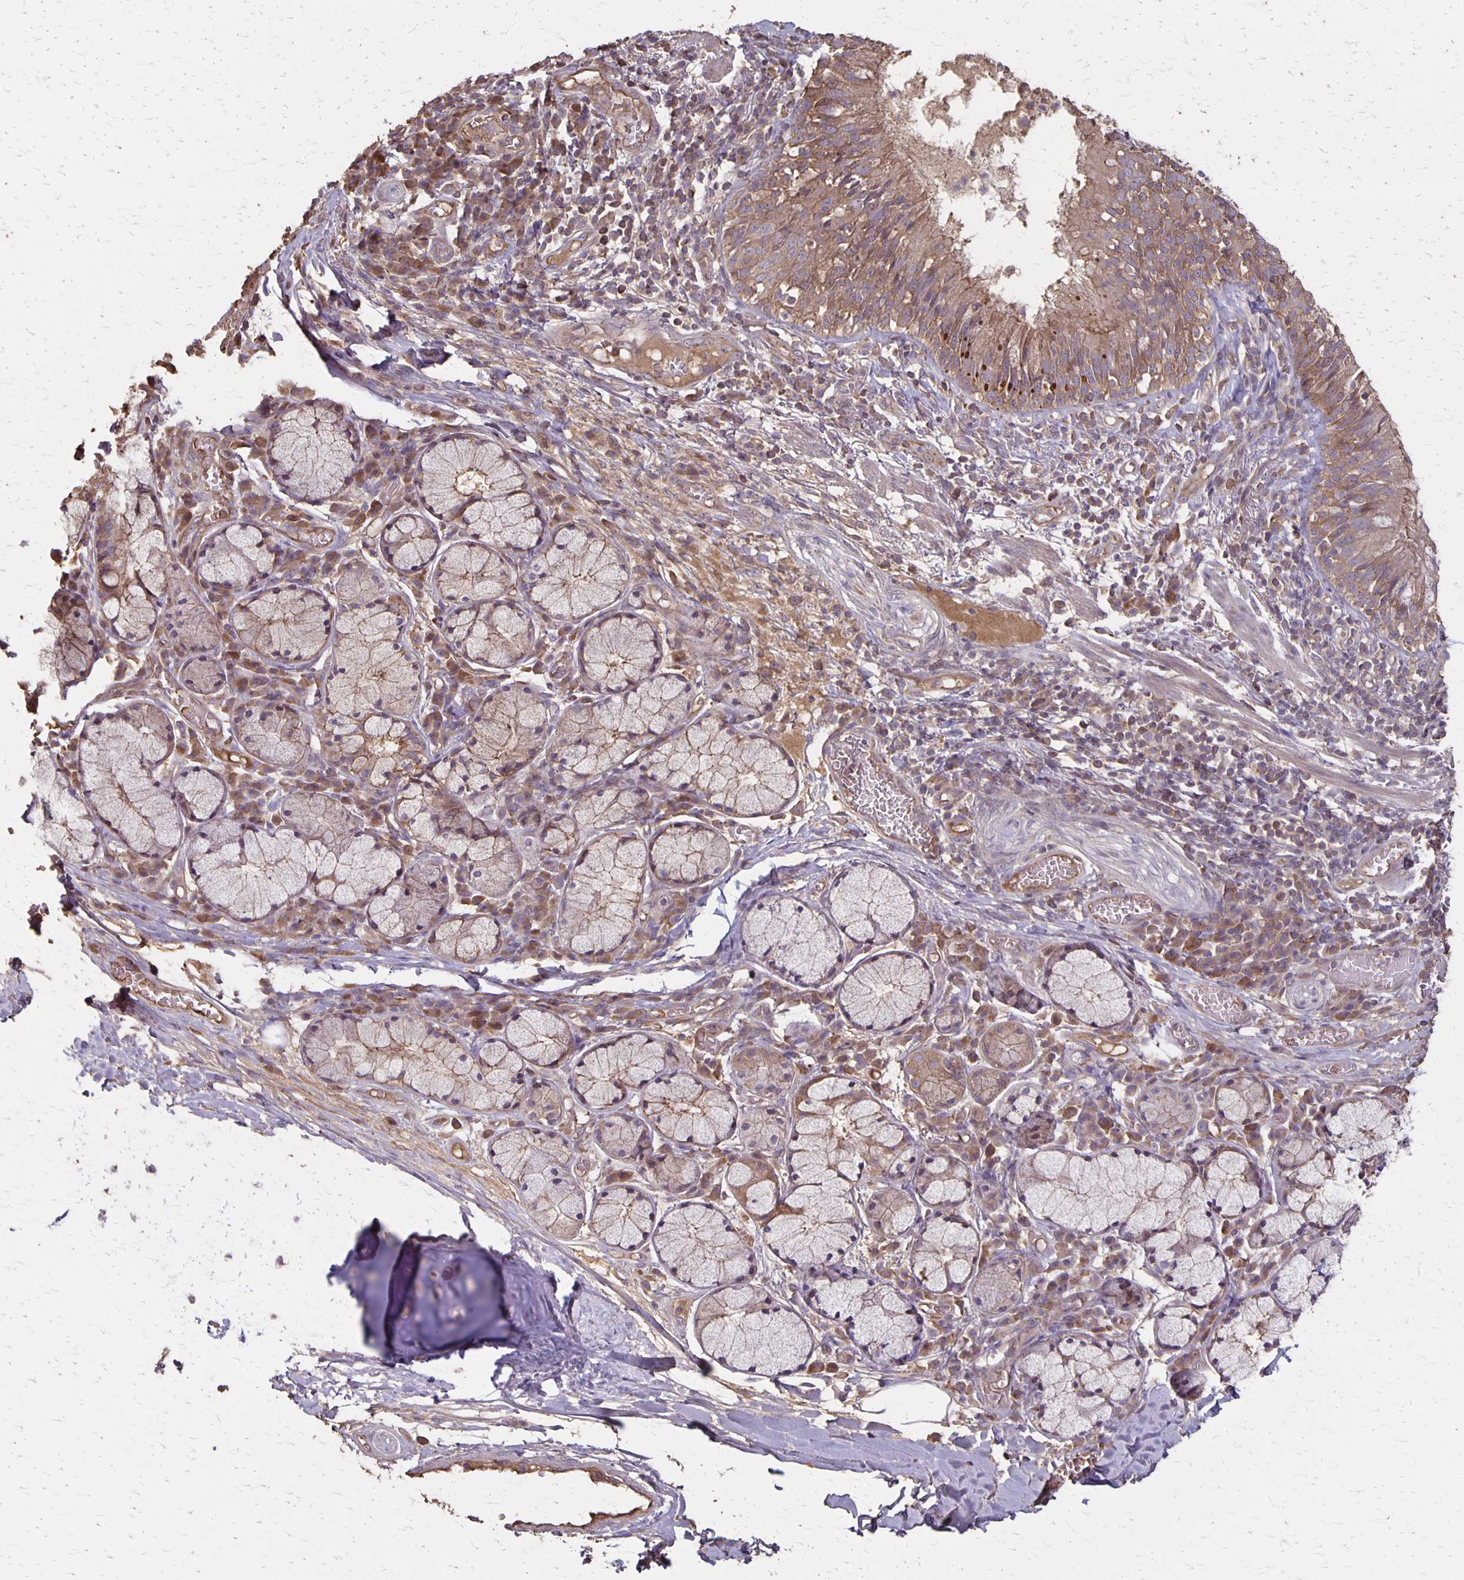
{"staining": {"intensity": "moderate", "quantity": ">75%", "location": "cytoplasmic/membranous"}, "tissue": "adipose tissue", "cell_type": "Adipocytes", "image_type": "normal", "snomed": [{"axis": "morphology", "description": "Normal tissue, NOS"}, {"axis": "topography", "description": "Cartilage tissue"}, {"axis": "topography", "description": "Bronchus"}], "caption": "This photomicrograph reveals immunohistochemistry (IHC) staining of normal human adipose tissue, with medium moderate cytoplasmic/membranous staining in about >75% of adipocytes.", "gene": "PROM2", "patient": {"sex": "male", "age": 56}}